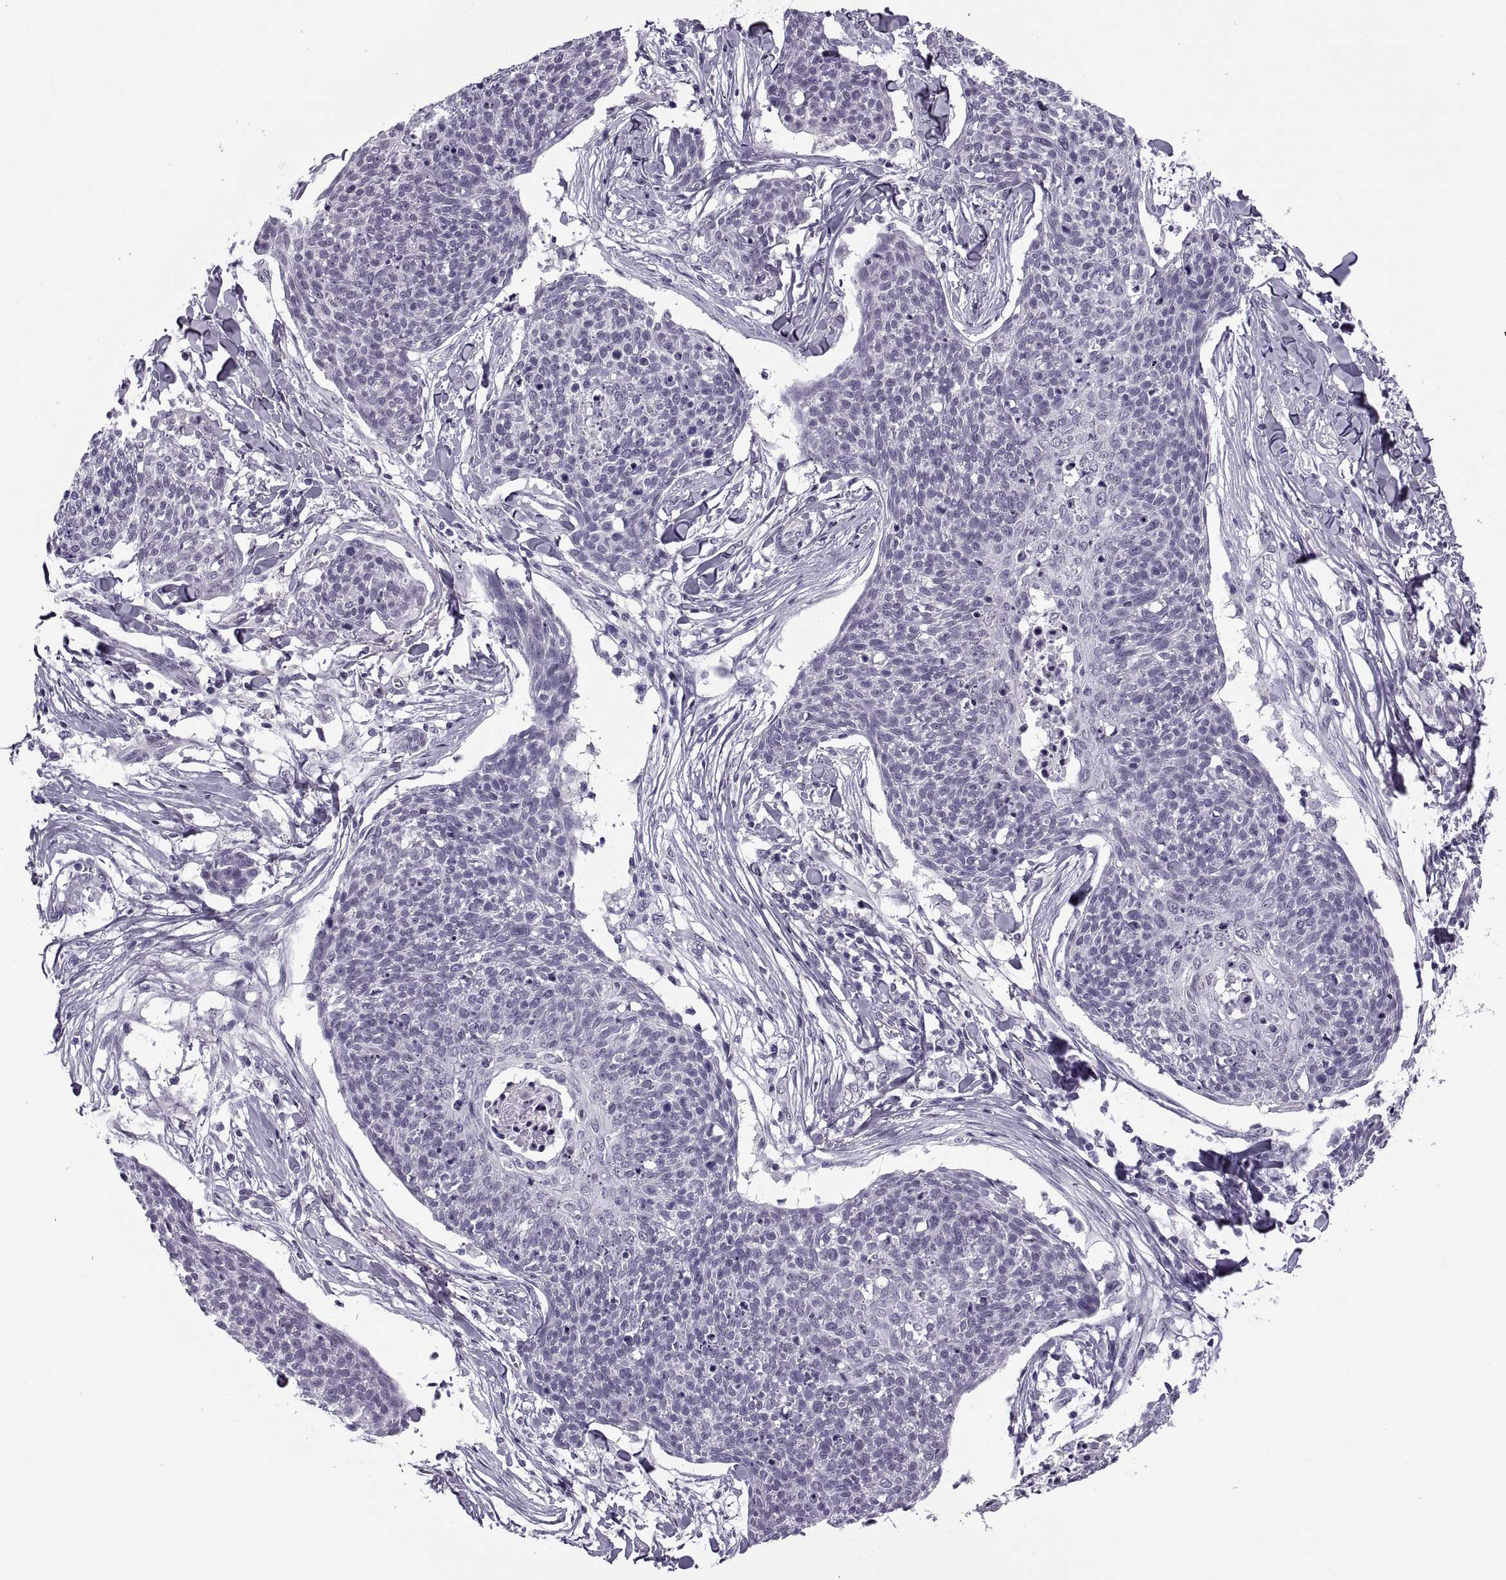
{"staining": {"intensity": "negative", "quantity": "none", "location": "none"}, "tissue": "skin cancer", "cell_type": "Tumor cells", "image_type": "cancer", "snomed": [{"axis": "morphology", "description": "Squamous cell carcinoma, NOS"}, {"axis": "topography", "description": "Skin"}, {"axis": "topography", "description": "Vulva"}], "caption": "An immunohistochemistry image of skin cancer is shown. There is no staining in tumor cells of skin cancer. (Stains: DAB IHC with hematoxylin counter stain, Microscopy: brightfield microscopy at high magnification).", "gene": "TBC1D3G", "patient": {"sex": "female", "age": 75}}